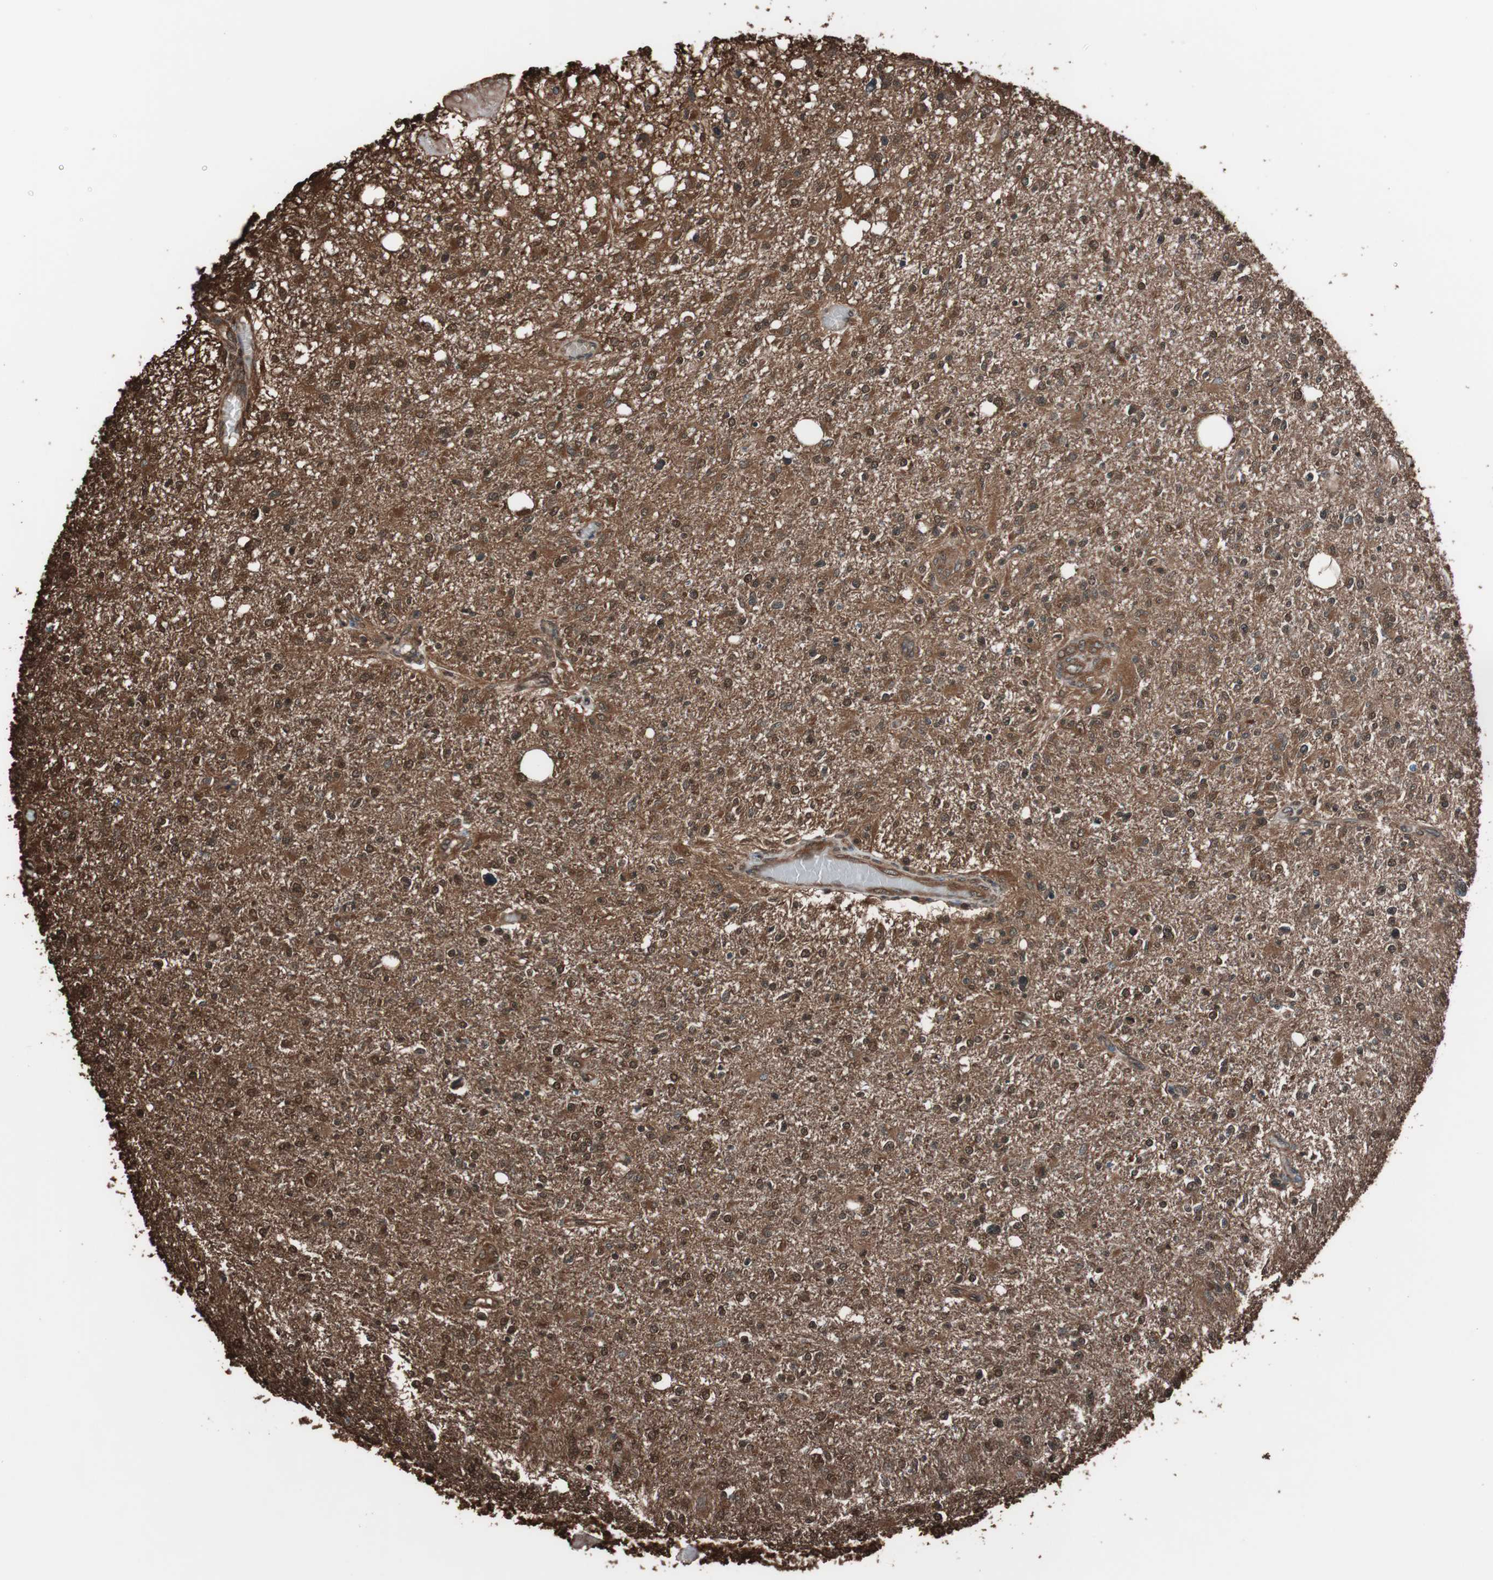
{"staining": {"intensity": "strong", "quantity": ">75%", "location": "nuclear"}, "tissue": "glioma", "cell_type": "Tumor cells", "image_type": "cancer", "snomed": [{"axis": "morphology", "description": "Glioma, malignant, High grade"}, {"axis": "topography", "description": "Cerebral cortex"}], "caption": "Human malignant high-grade glioma stained with a protein marker reveals strong staining in tumor cells.", "gene": "CALM2", "patient": {"sex": "male", "age": 76}}